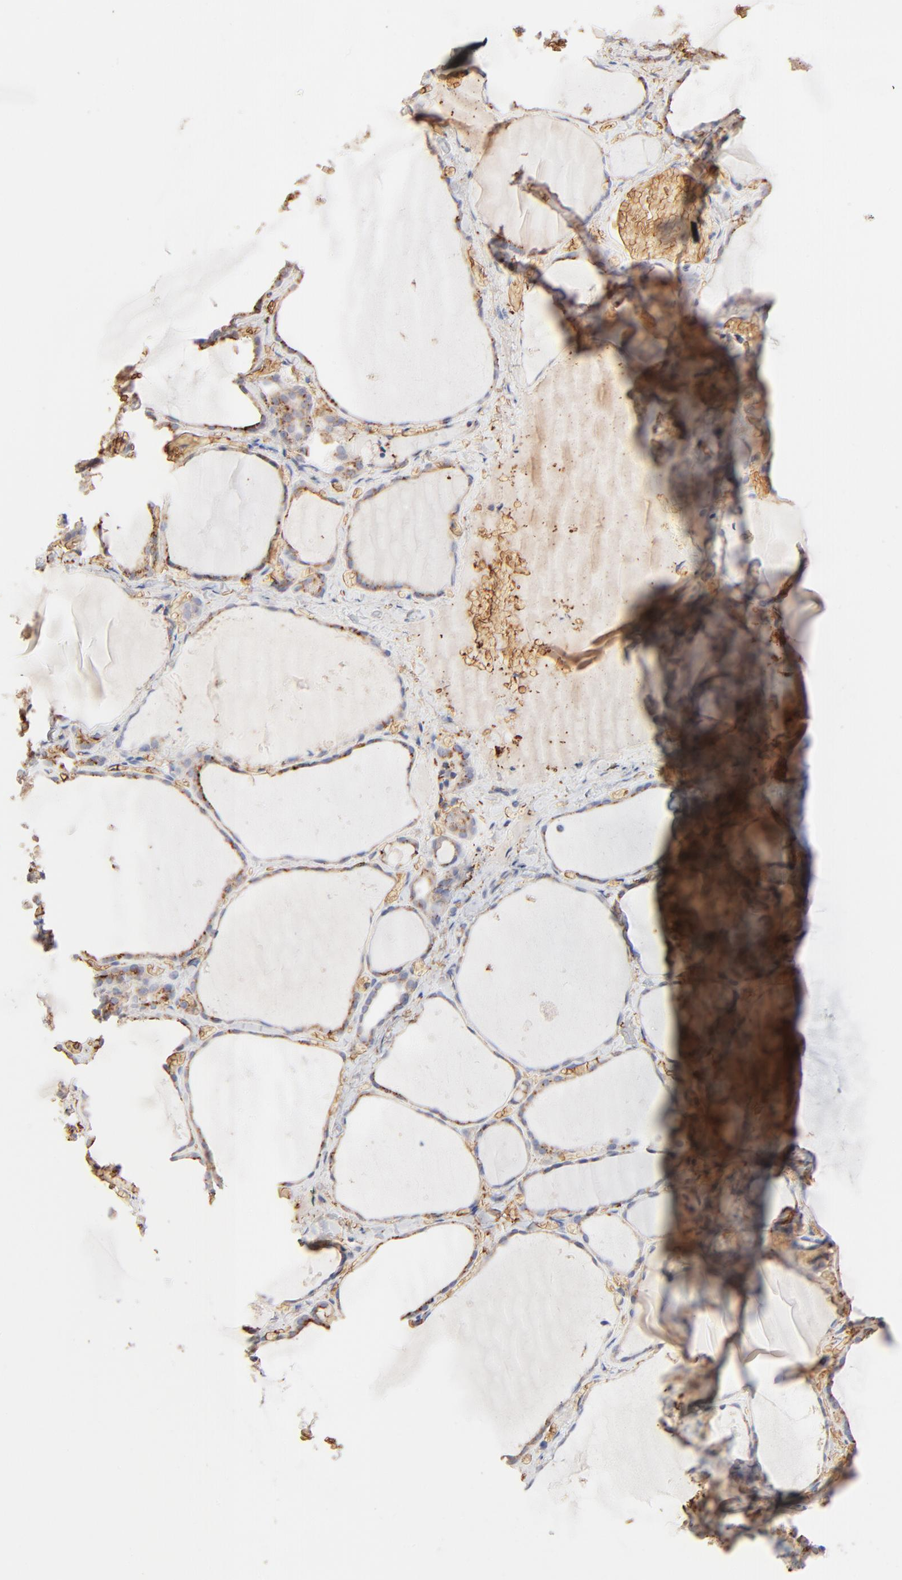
{"staining": {"intensity": "weak", "quantity": ">75%", "location": "cytoplasmic/membranous"}, "tissue": "thyroid gland", "cell_type": "Glandular cells", "image_type": "normal", "snomed": [{"axis": "morphology", "description": "Normal tissue, NOS"}, {"axis": "topography", "description": "Thyroid gland"}], "caption": "Unremarkable thyroid gland exhibits weak cytoplasmic/membranous staining in approximately >75% of glandular cells, visualized by immunohistochemistry.", "gene": "SPTB", "patient": {"sex": "female", "age": 22}}